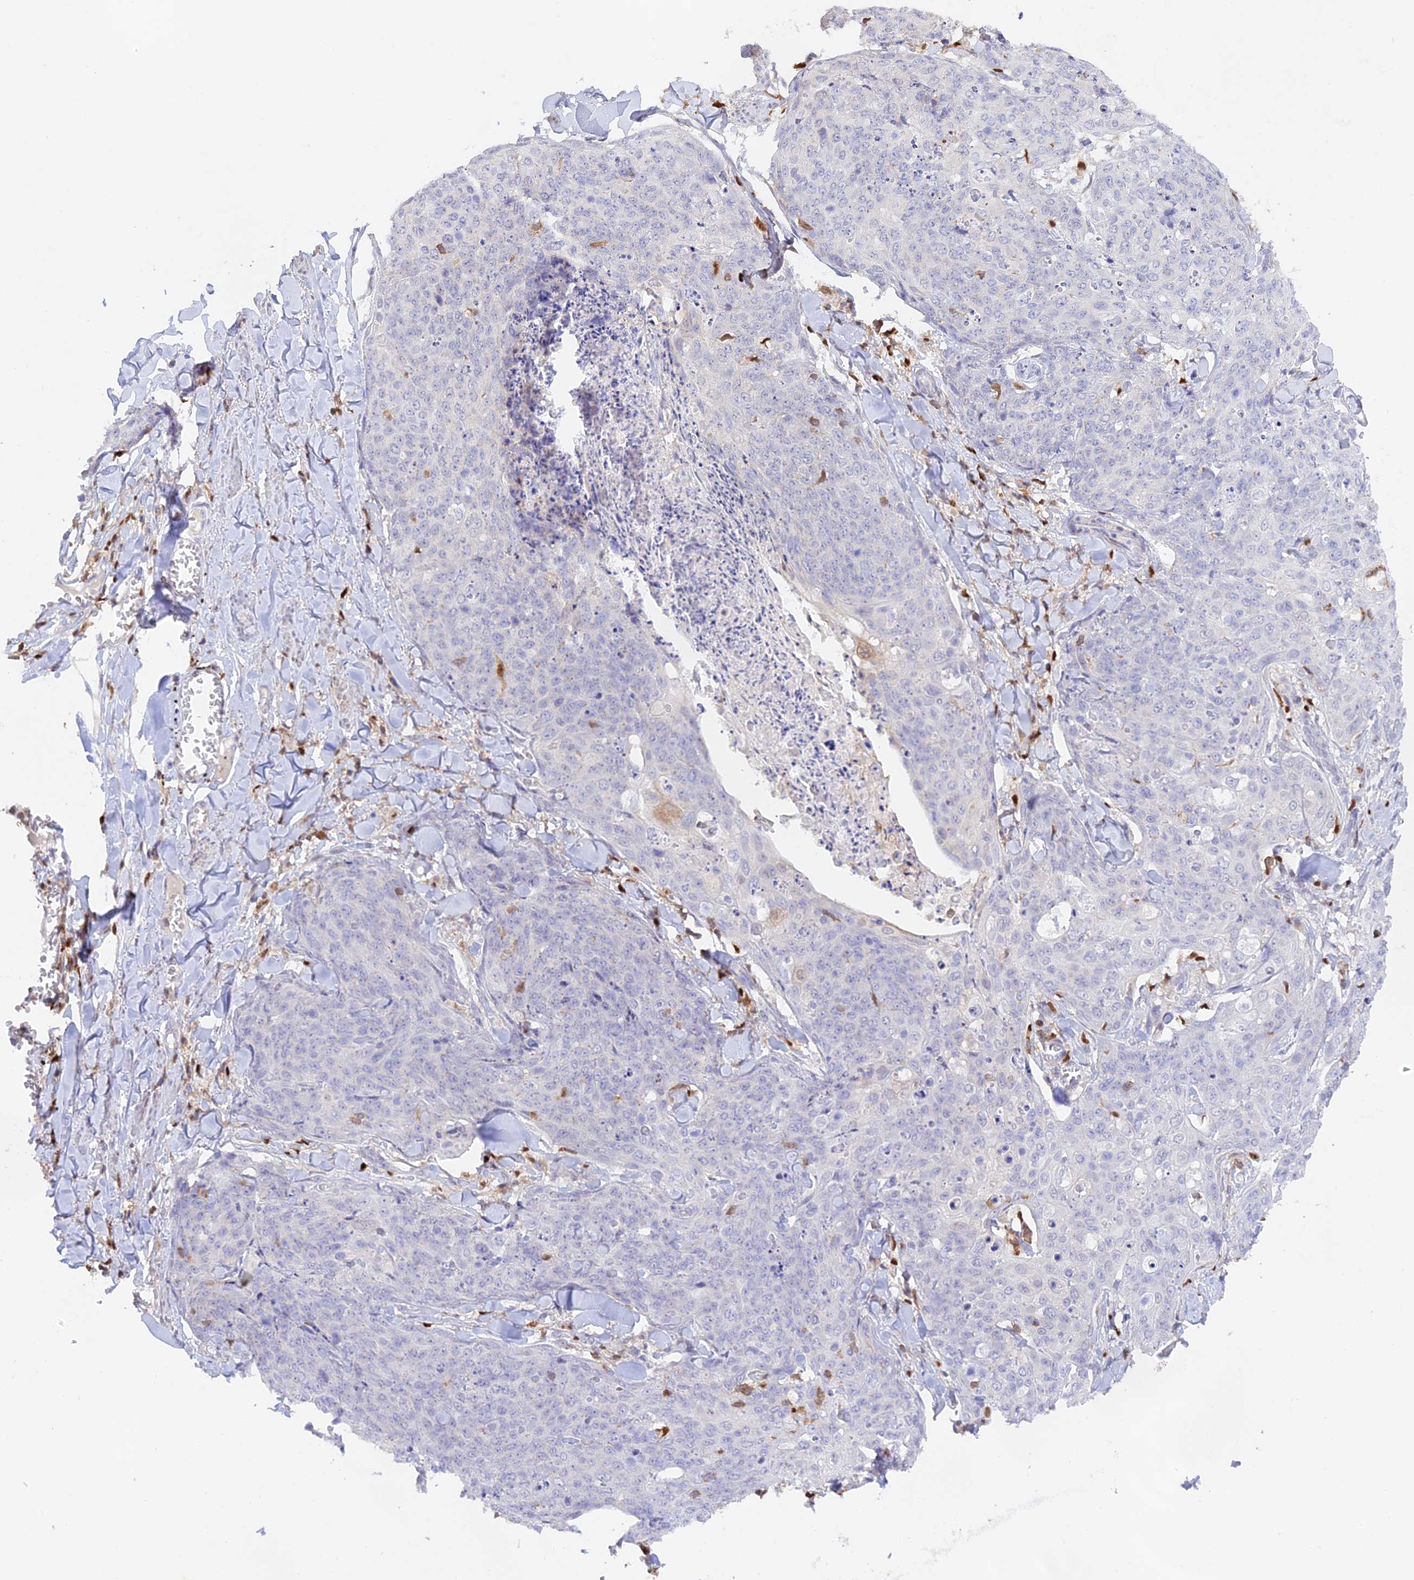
{"staining": {"intensity": "negative", "quantity": "none", "location": "none"}, "tissue": "skin cancer", "cell_type": "Tumor cells", "image_type": "cancer", "snomed": [{"axis": "morphology", "description": "Squamous cell carcinoma, NOS"}, {"axis": "topography", "description": "Skin"}, {"axis": "topography", "description": "Vulva"}], "caption": "Immunohistochemistry histopathology image of human skin cancer (squamous cell carcinoma) stained for a protein (brown), which displays no staining in tumor cells. Nuclei are stained in blue.", "gene": "DENND1C", "patient": {"sex": "female", "age": 85}}